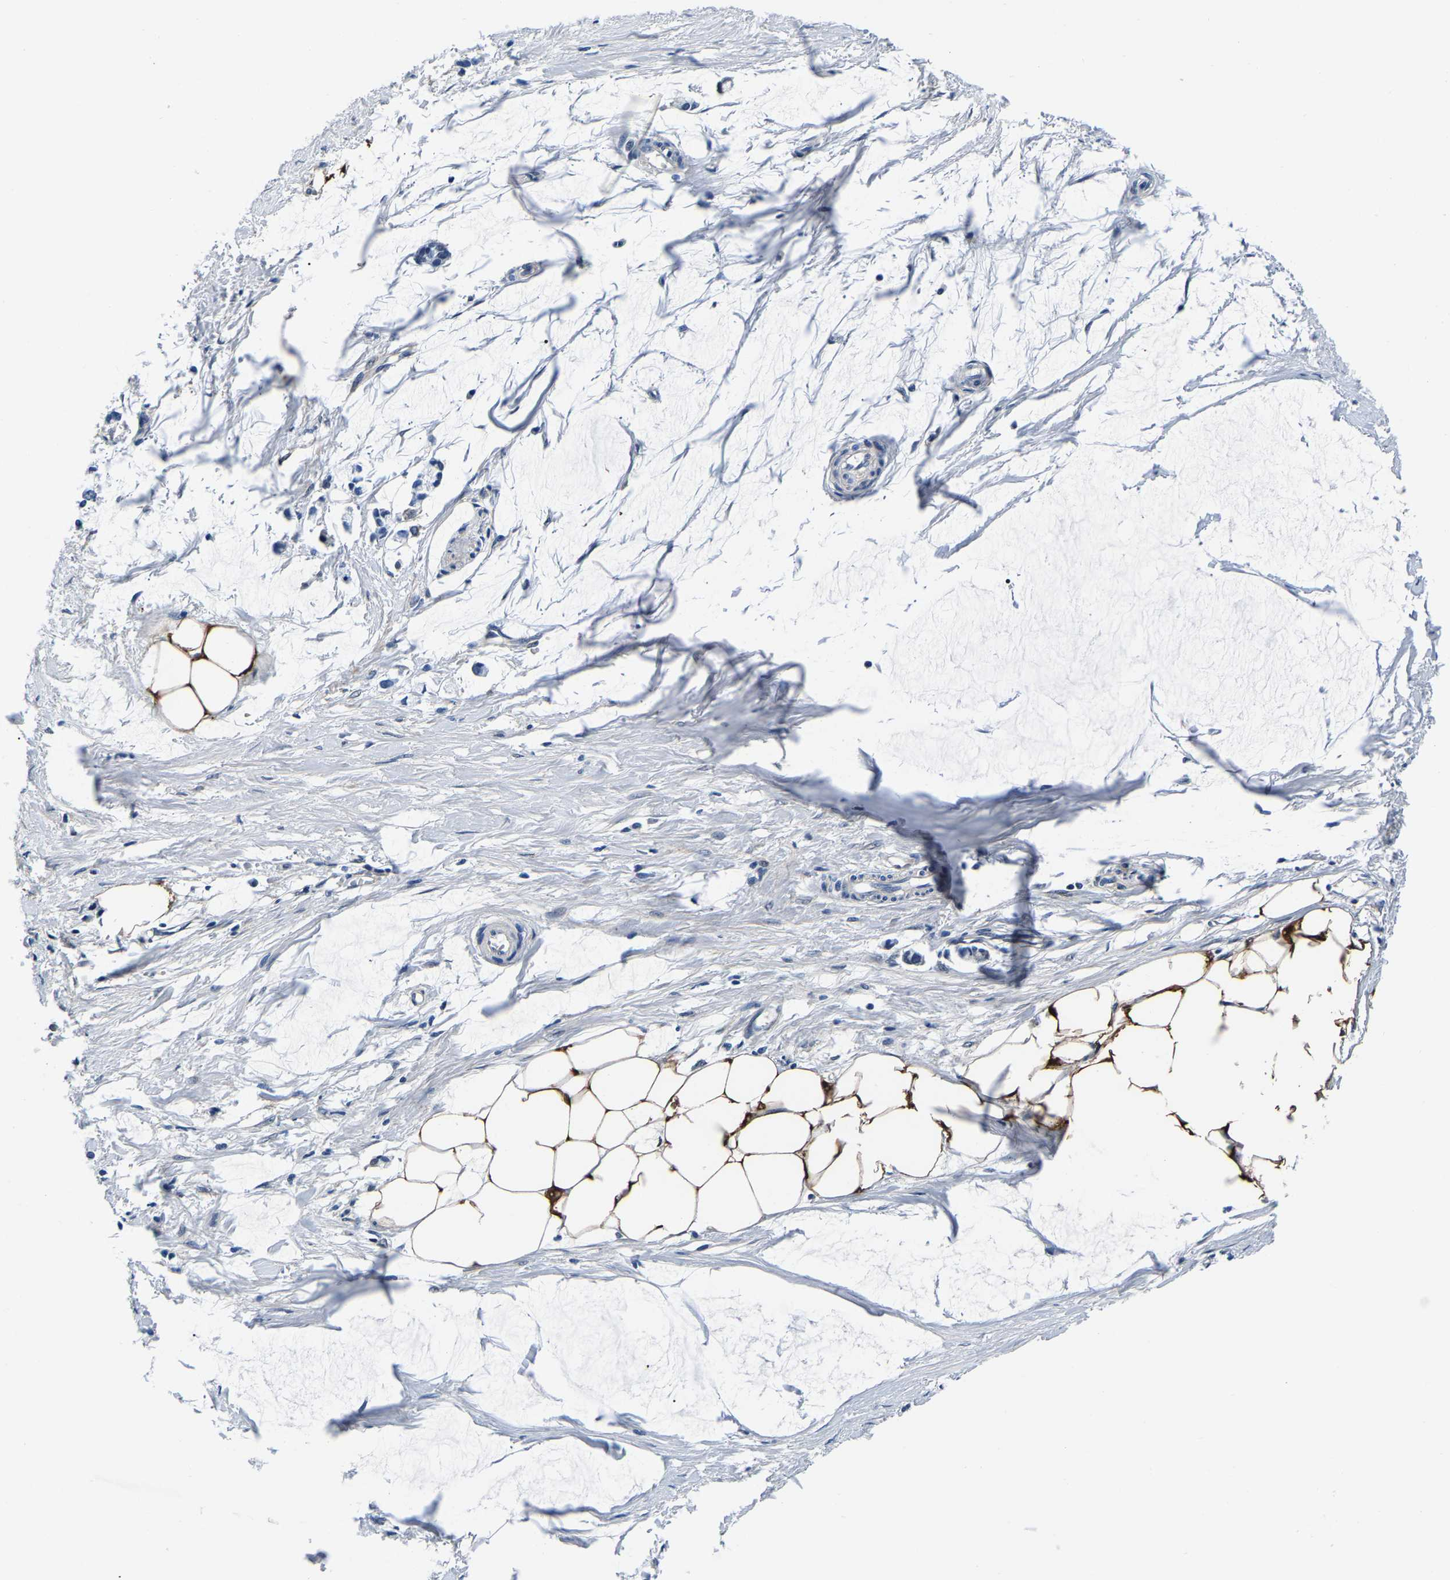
{"staining": {"intensity": "strong", "quantity": ">75%", "location": "cytoplasmic/membranous"}, "tissue": "adipose tissue", "cell_type": "Adipocytes", "image_type": "normal", "snomed": [{"axis": "morphology", "description": "Normal tissue, NOS"}, {"axis": "morphology", "description": "Adenocarcinoma, NOS"}, {"axis": "topography", "description": "Colon"}, {"axis": "topography", "description": "Peripheral nerve tissue"}], "caption": "Approximately >75% of adipocytes in unremarkable human adipose tissue demonstrate strong cytoplasmic/membranous protein staining as visualized by brown immunohistochemical staining.", "gene": "ACO1", "patient": {"sex": "male", "age": 14}}